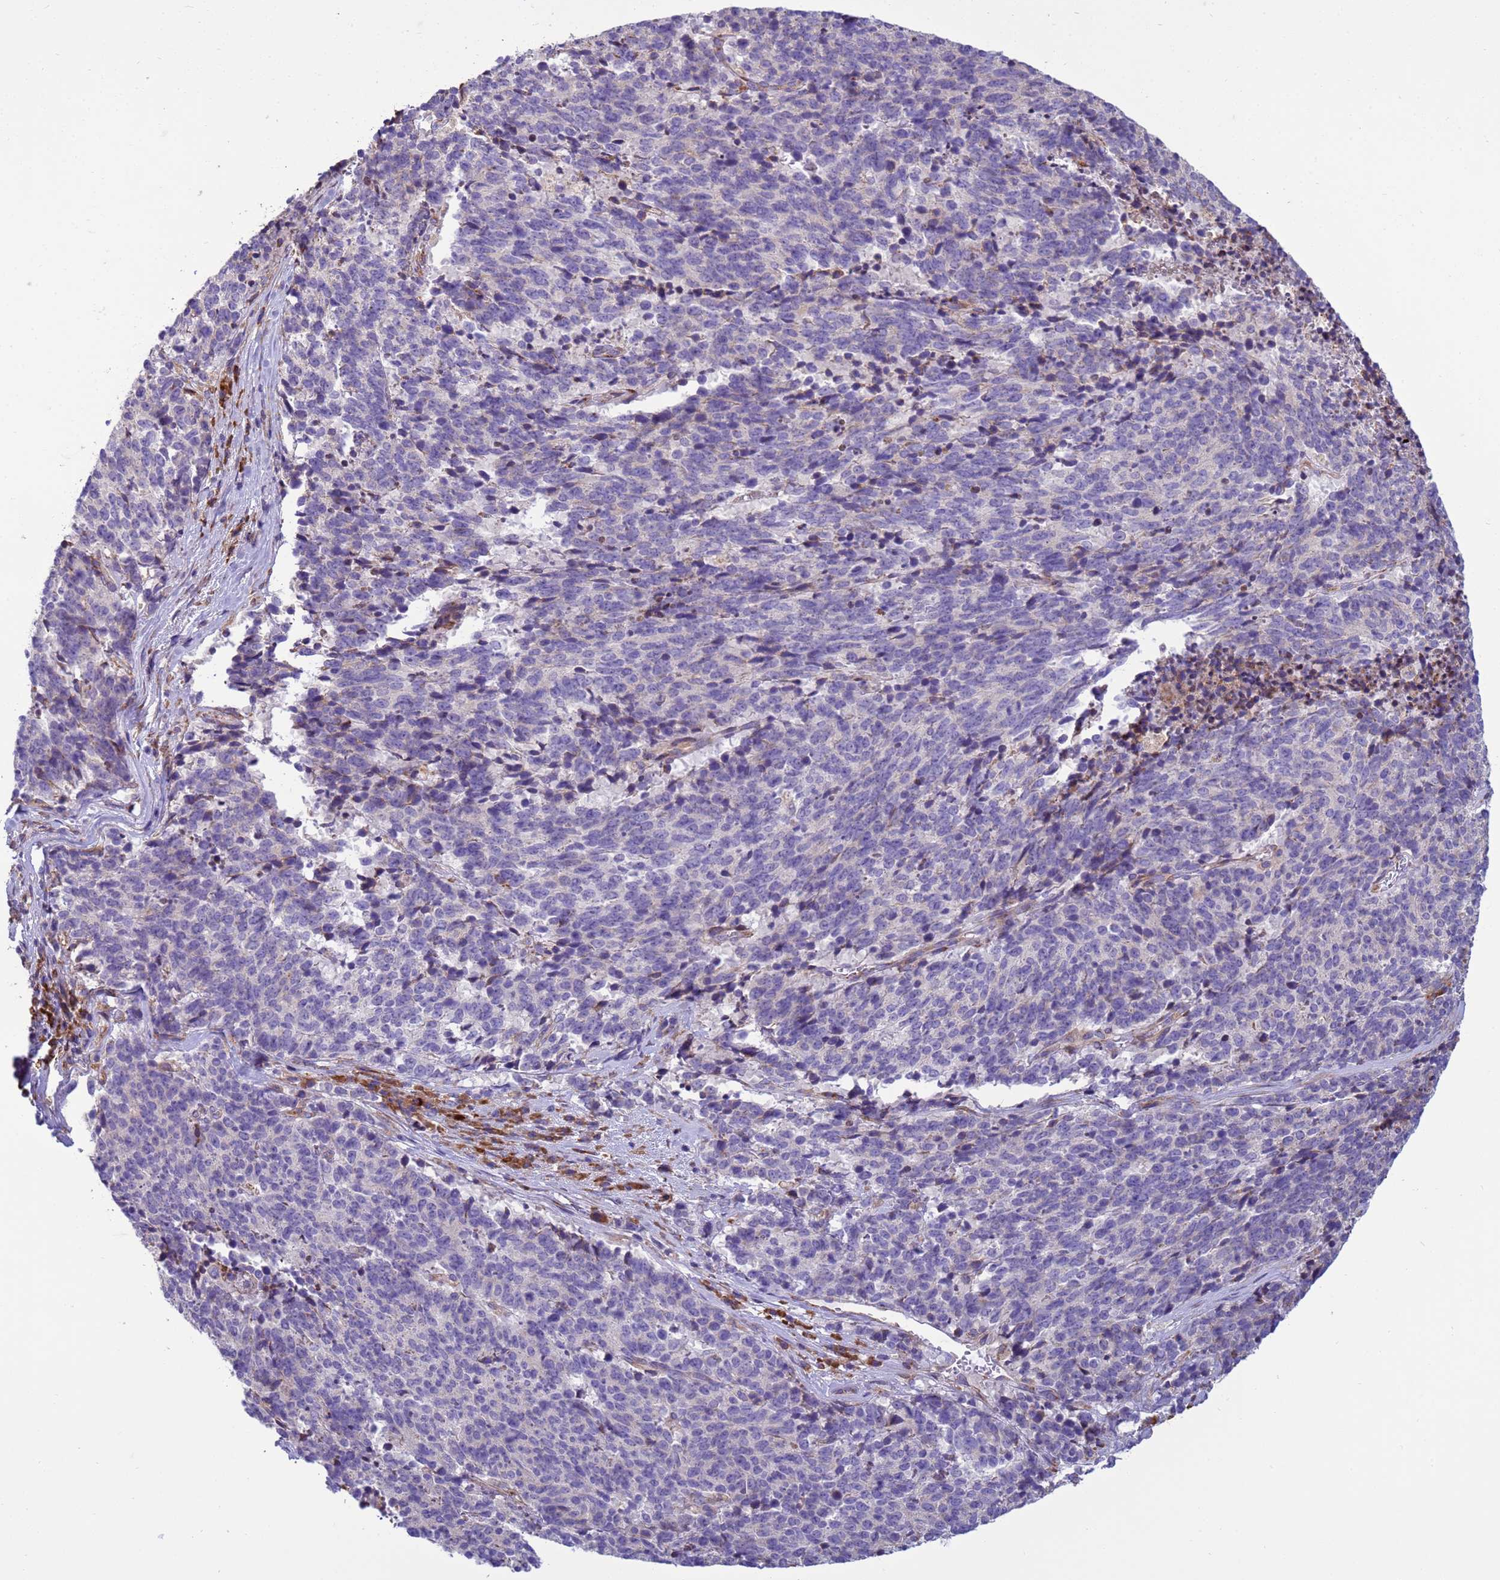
{"staining": {"intensity": "negative", "quantity": "none", "location": "none"}, "tissue": "cervical cancer", "cell_type": "Tumor cells", "image_type": "cancer", "snomed": [{"axis": "morphology", "description": "Squamous cell carcinoma, NOS"}, {"axis": "topography", "description": "Cervix"}], "caption": "Tumor cells show no significant protein staining in squamous cell carcinoma (cervical). (Brightfield microscopy of DAB IHC at high magnification).", "gene": "THAP5", "patient": {"sex": "female", "age": 29}}